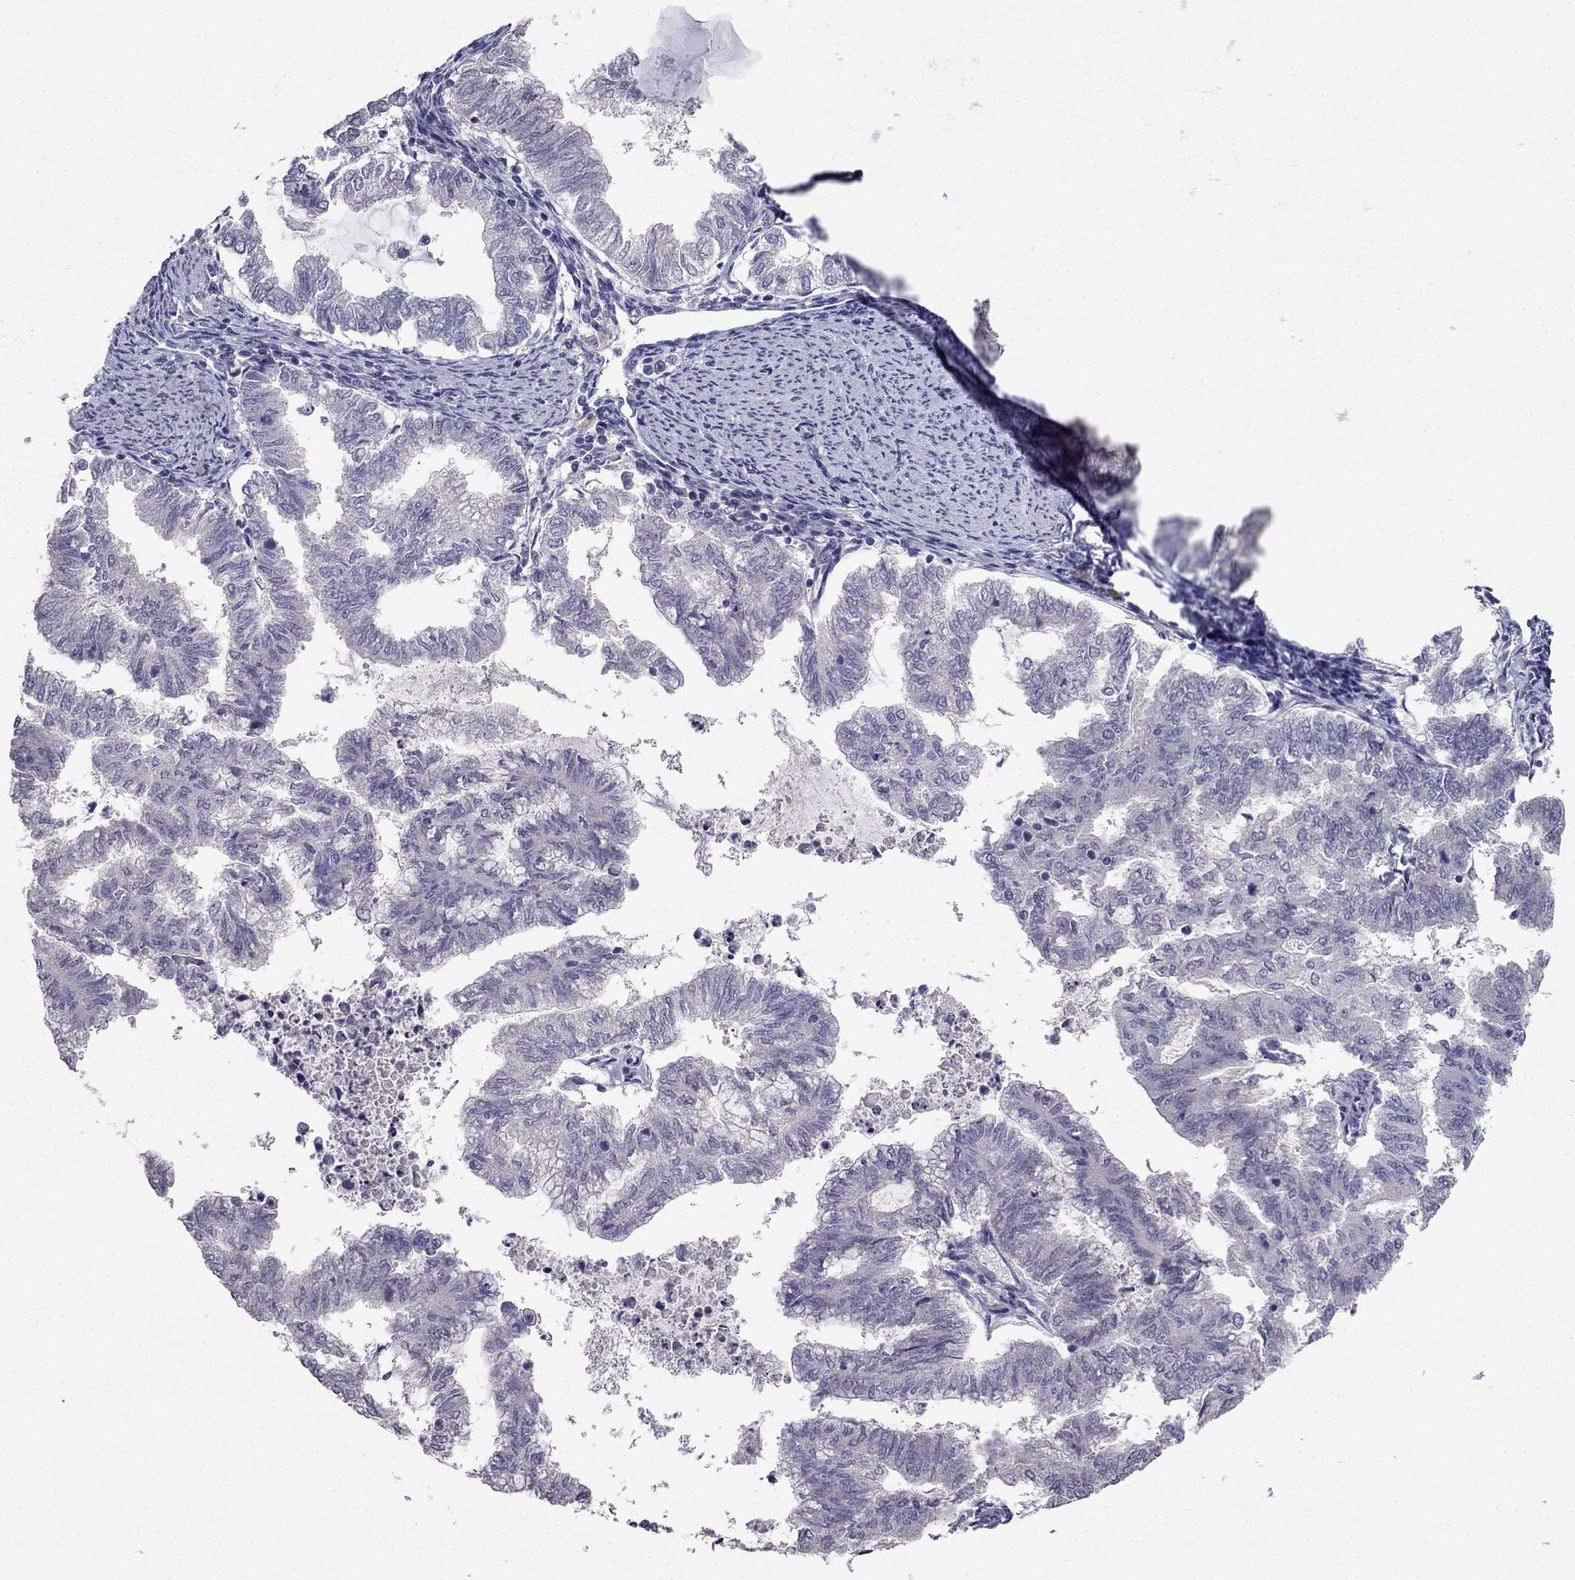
{"staining": {"intensity": "negative", "quantity": "none", "location": "none"}, "tissue": "endometrial cancer", "cell_type": "Tumor cells", "image_type": "cancer", "snomed": [{"axis": "morphology", "description": "Adenocarcinoma, NOS"}, {"axis": "topography", "description": "Endometrium"}], "caption": "Immunohistochemical staining of human endometrial cancer reveals no significant staining in tumor cells.", "gene": "AS3MT", "patient": {"sex": "female", "age": 79}}